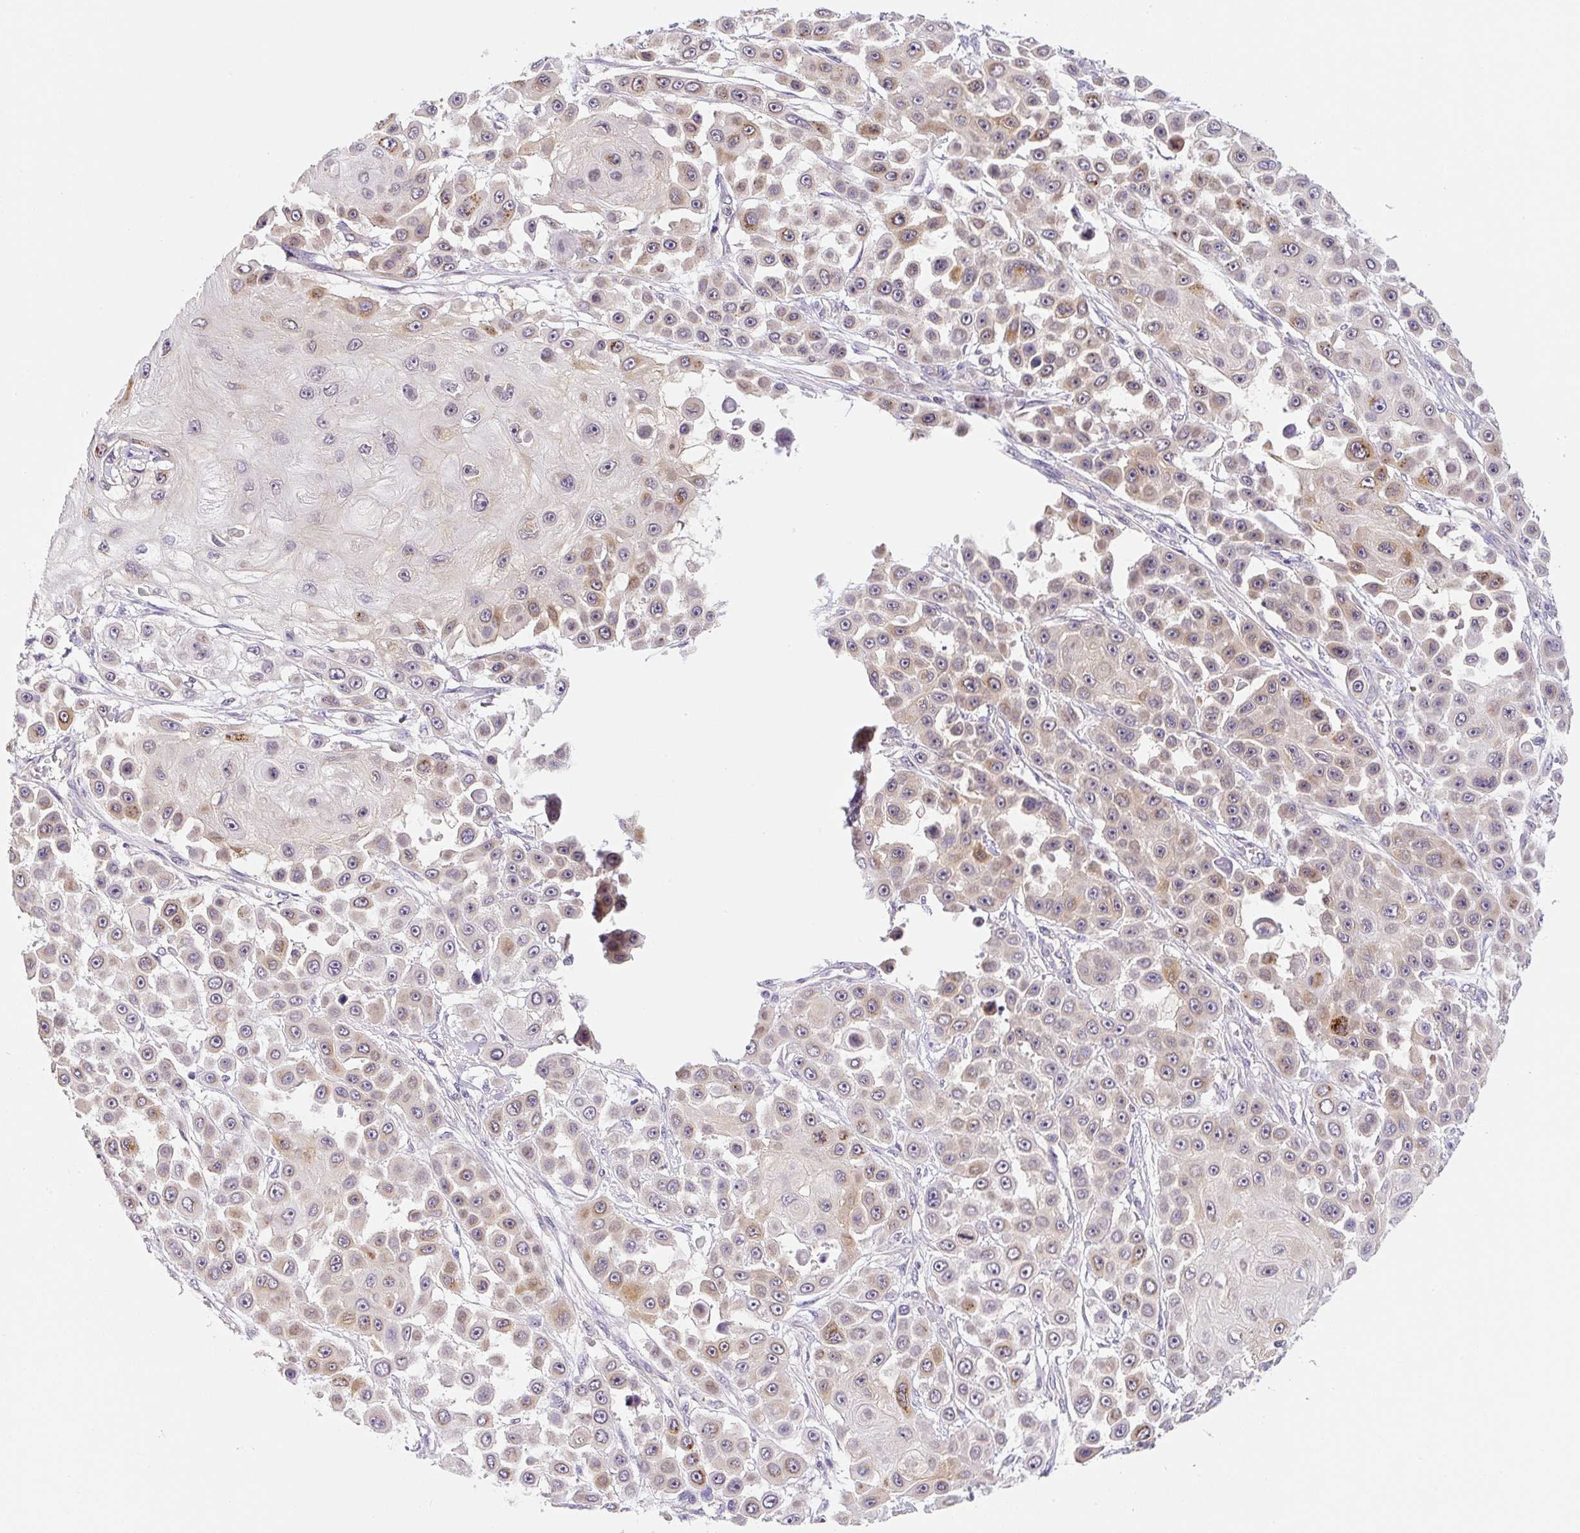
{"staining": {"intensity": "strong", "quantity": "<25%", "location": "cytoplasmic/membranous"}, "tissue": "skin cancer", "cell_type": "Tumor cells", "image_type": "cancer", "snomed": [{"axis": "morphology", "description": "Squamous cell carcinoma, NOS"}, {"axis": "topography", "description": "Skin"}], "caption": "Strong cytoplasmic/membranous protein expression is identified in approximately <25% of tumor cells in squamous cell carcinoma (skin). (DAB (3,3'-diaminobenzidine) IHC with brightfield microscopy, high magnification).", "gene": "PLA2G4A", "patient": {"sex": "male", "age": 67}}